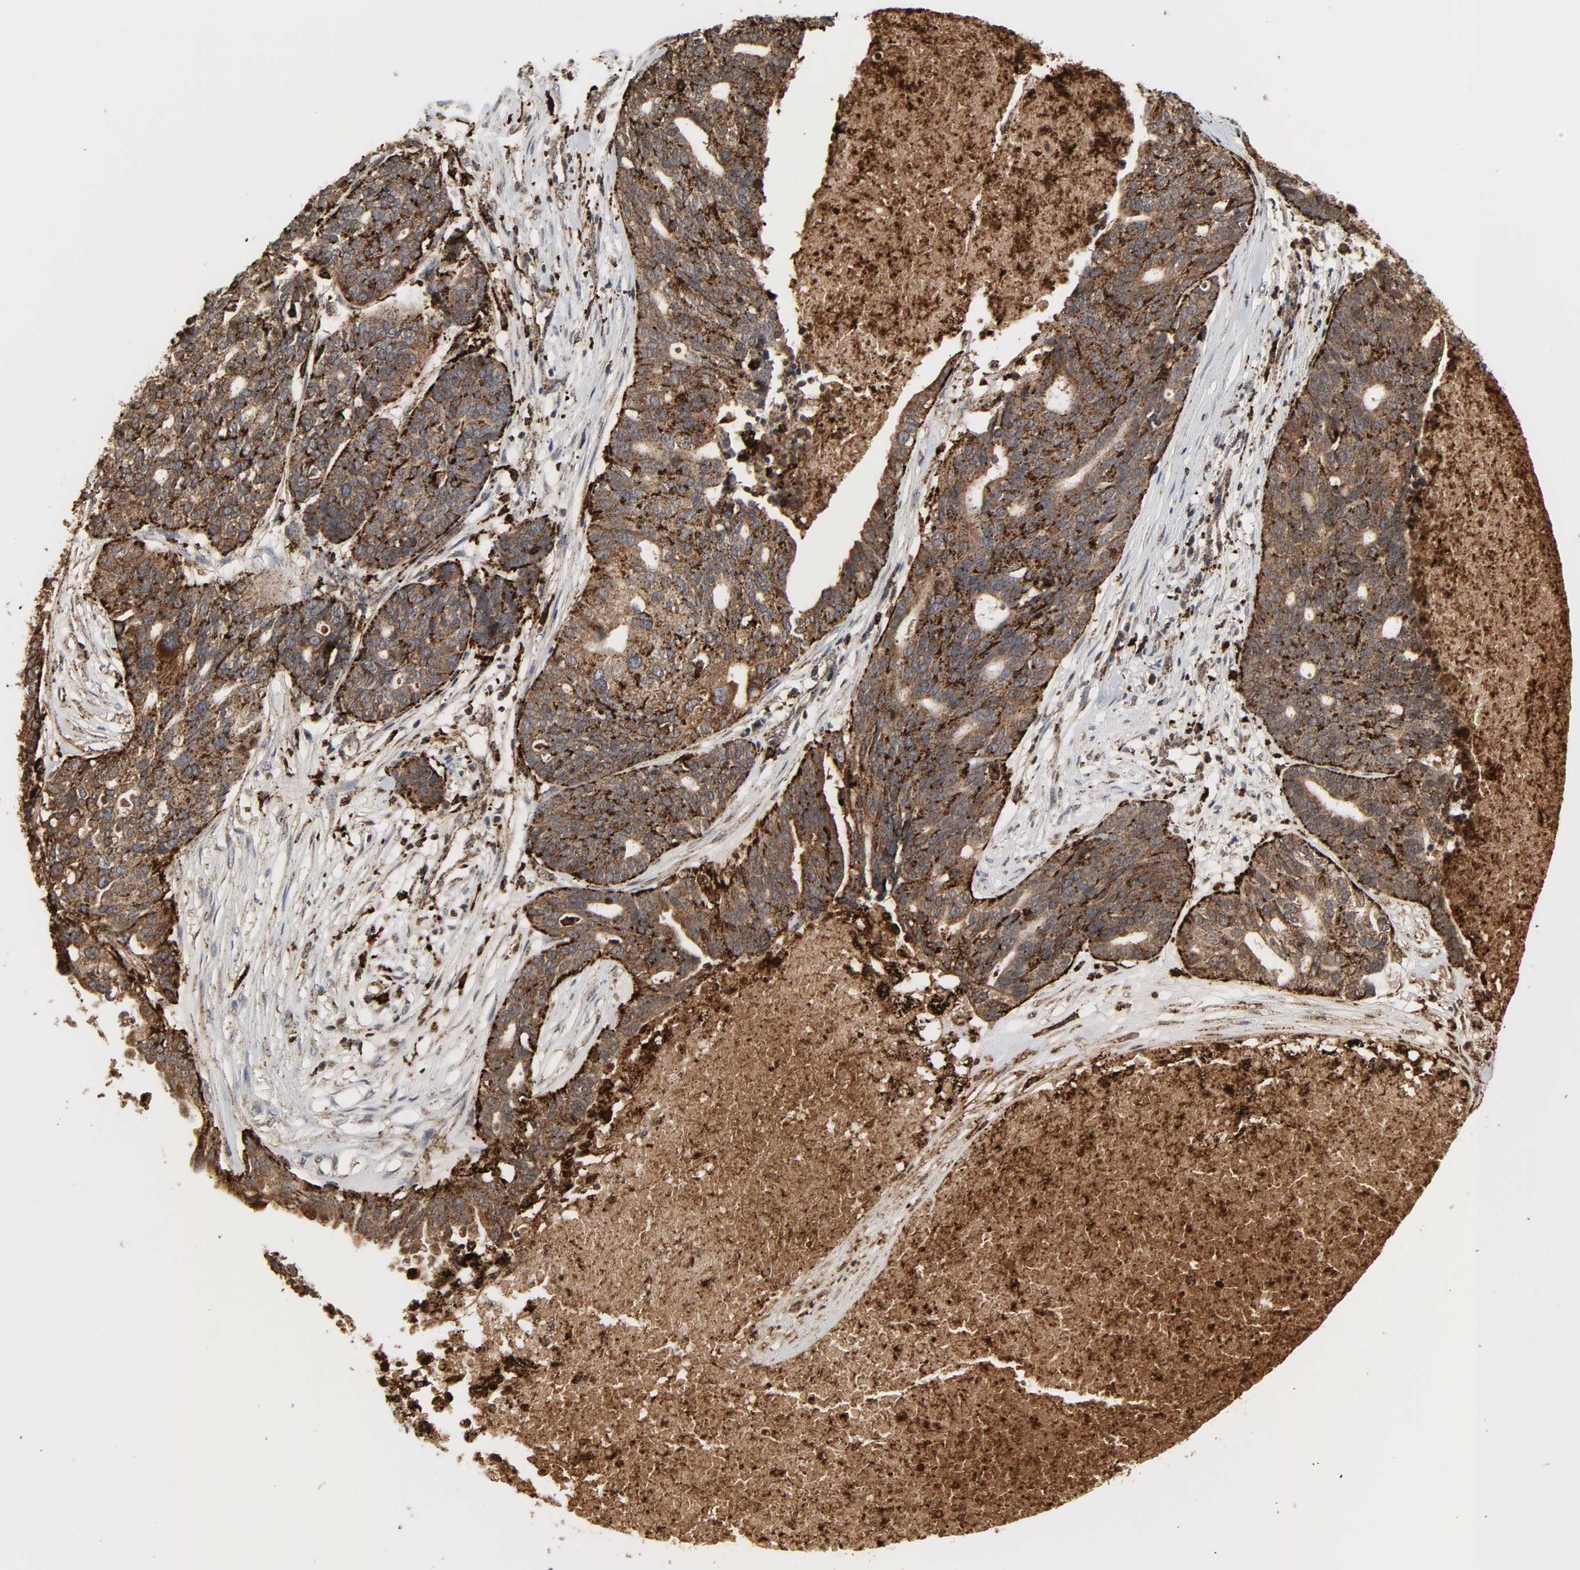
{"staining": {"intensity": "strong", "quantity": ">75%", "location": "cytoplasmic/membranous"}, "tissue": "ovarian cancer", "cell_type": "Tumor cells", "image_type": "cancer", "snomed": [{"axis": "morphology", "description": "Cystadenocarcinoma, serous, NOS"}, {"axis": "topography", "description": "Ovary"}], "caption": "This photomicrograph displays IHC staining of ovarian serous cystadenocarcinoma, with high strong cytoplasmic/membranous positivity in about >75% of tumor cells.", "gene": "PSAP", "patient": {"sex": "female", "age": 59}}